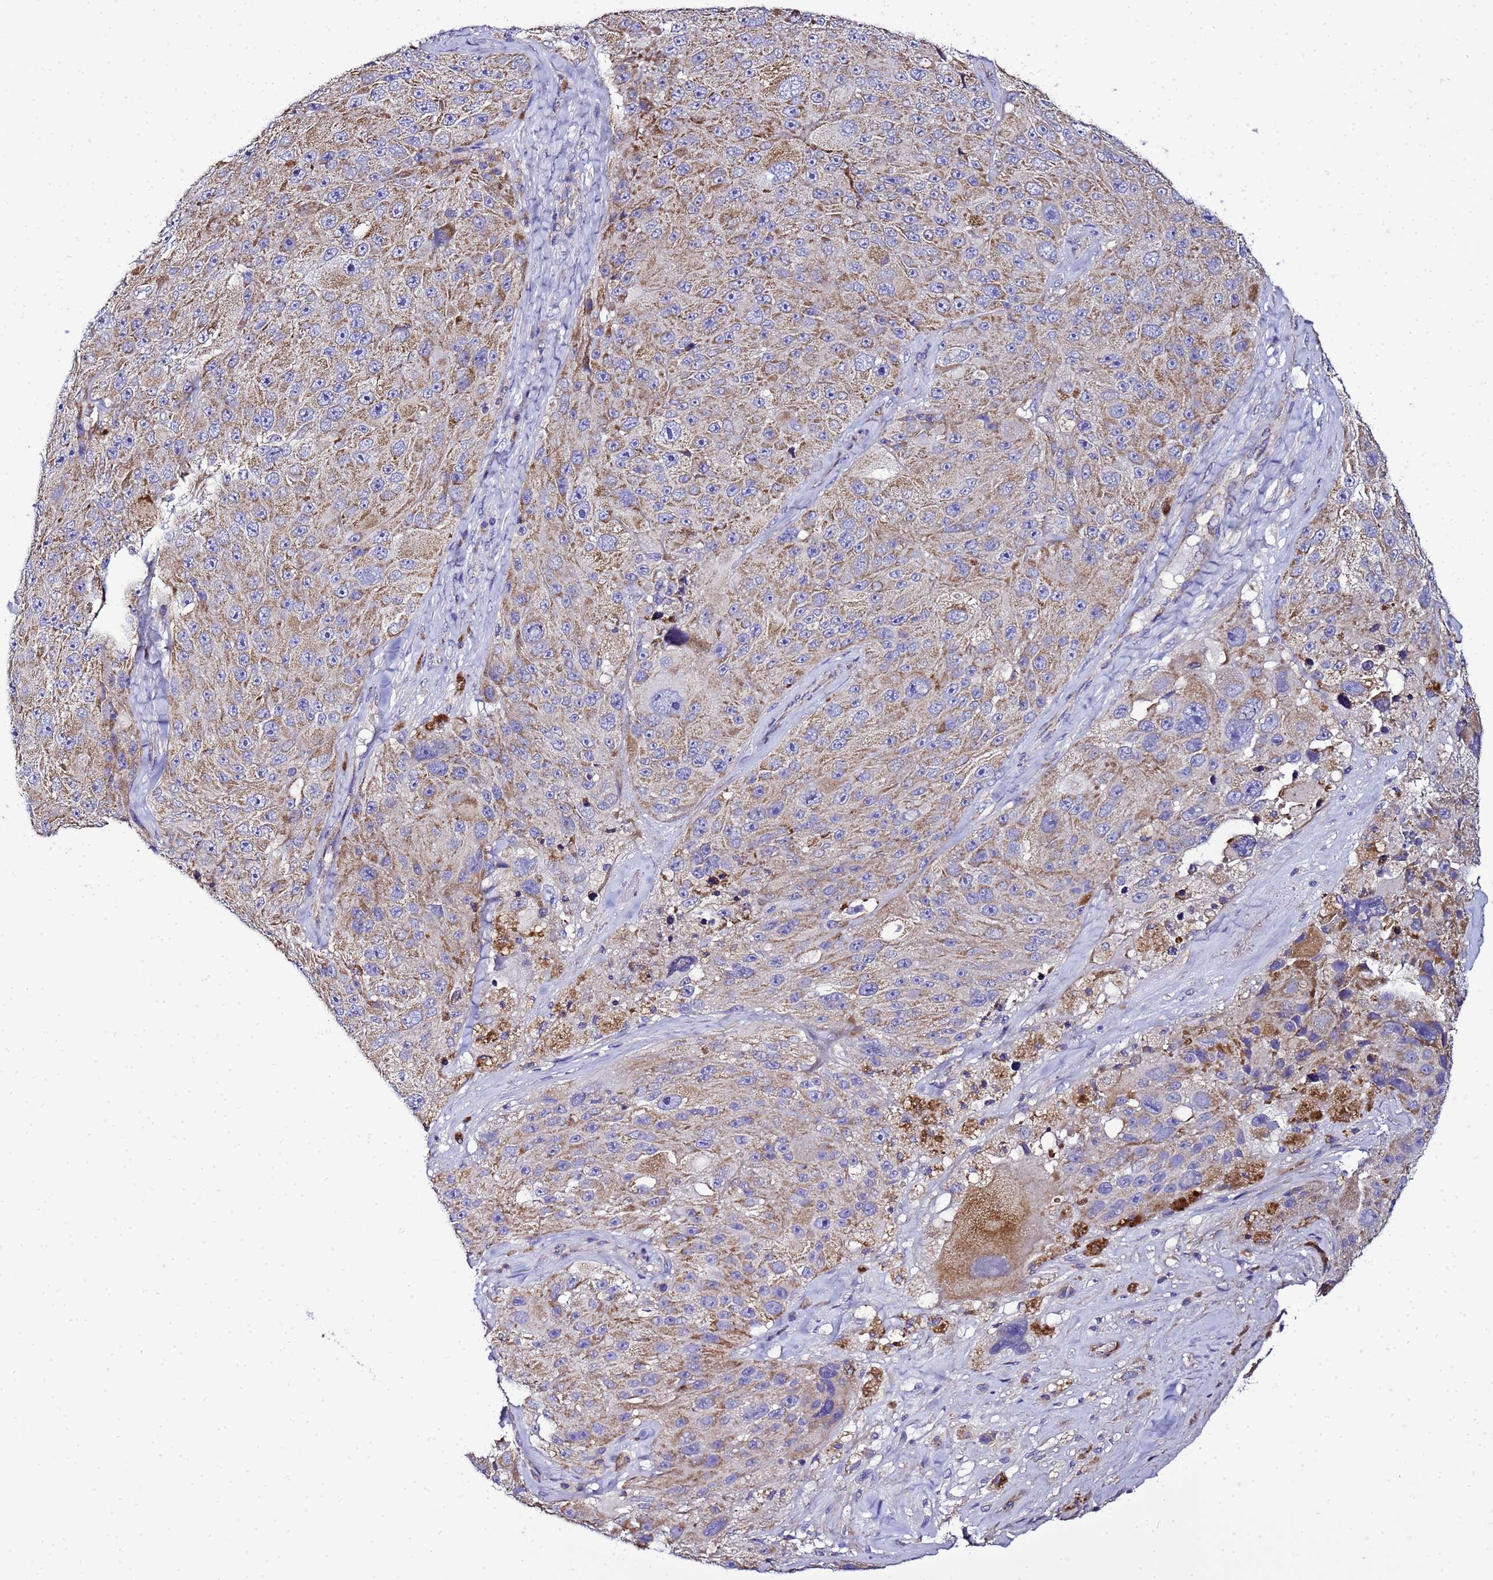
{"staining": {"intensity": "moderate", "quantity": "25%-75%", "location": "cytoplasmic/membranous"}, "tissue": "melanoma", "cell_type": "Tumor cells", "image_type": "cancer", "snomed": [{"axis": "morphology", "description": "Malignant melanoma, Metastatic site"}, {"axis": "topography", "description": "Lymph node"}], "caption": "The micrograph exhibits a brown stain indicating the presence of a protein in the cytoplasmic/membranous of tumor cells in malignant melanoma (metastatic site). Nuclei are stained in blue.", "gene": "HIGD2A", "patient": {"sex": "male", "age": 62}}